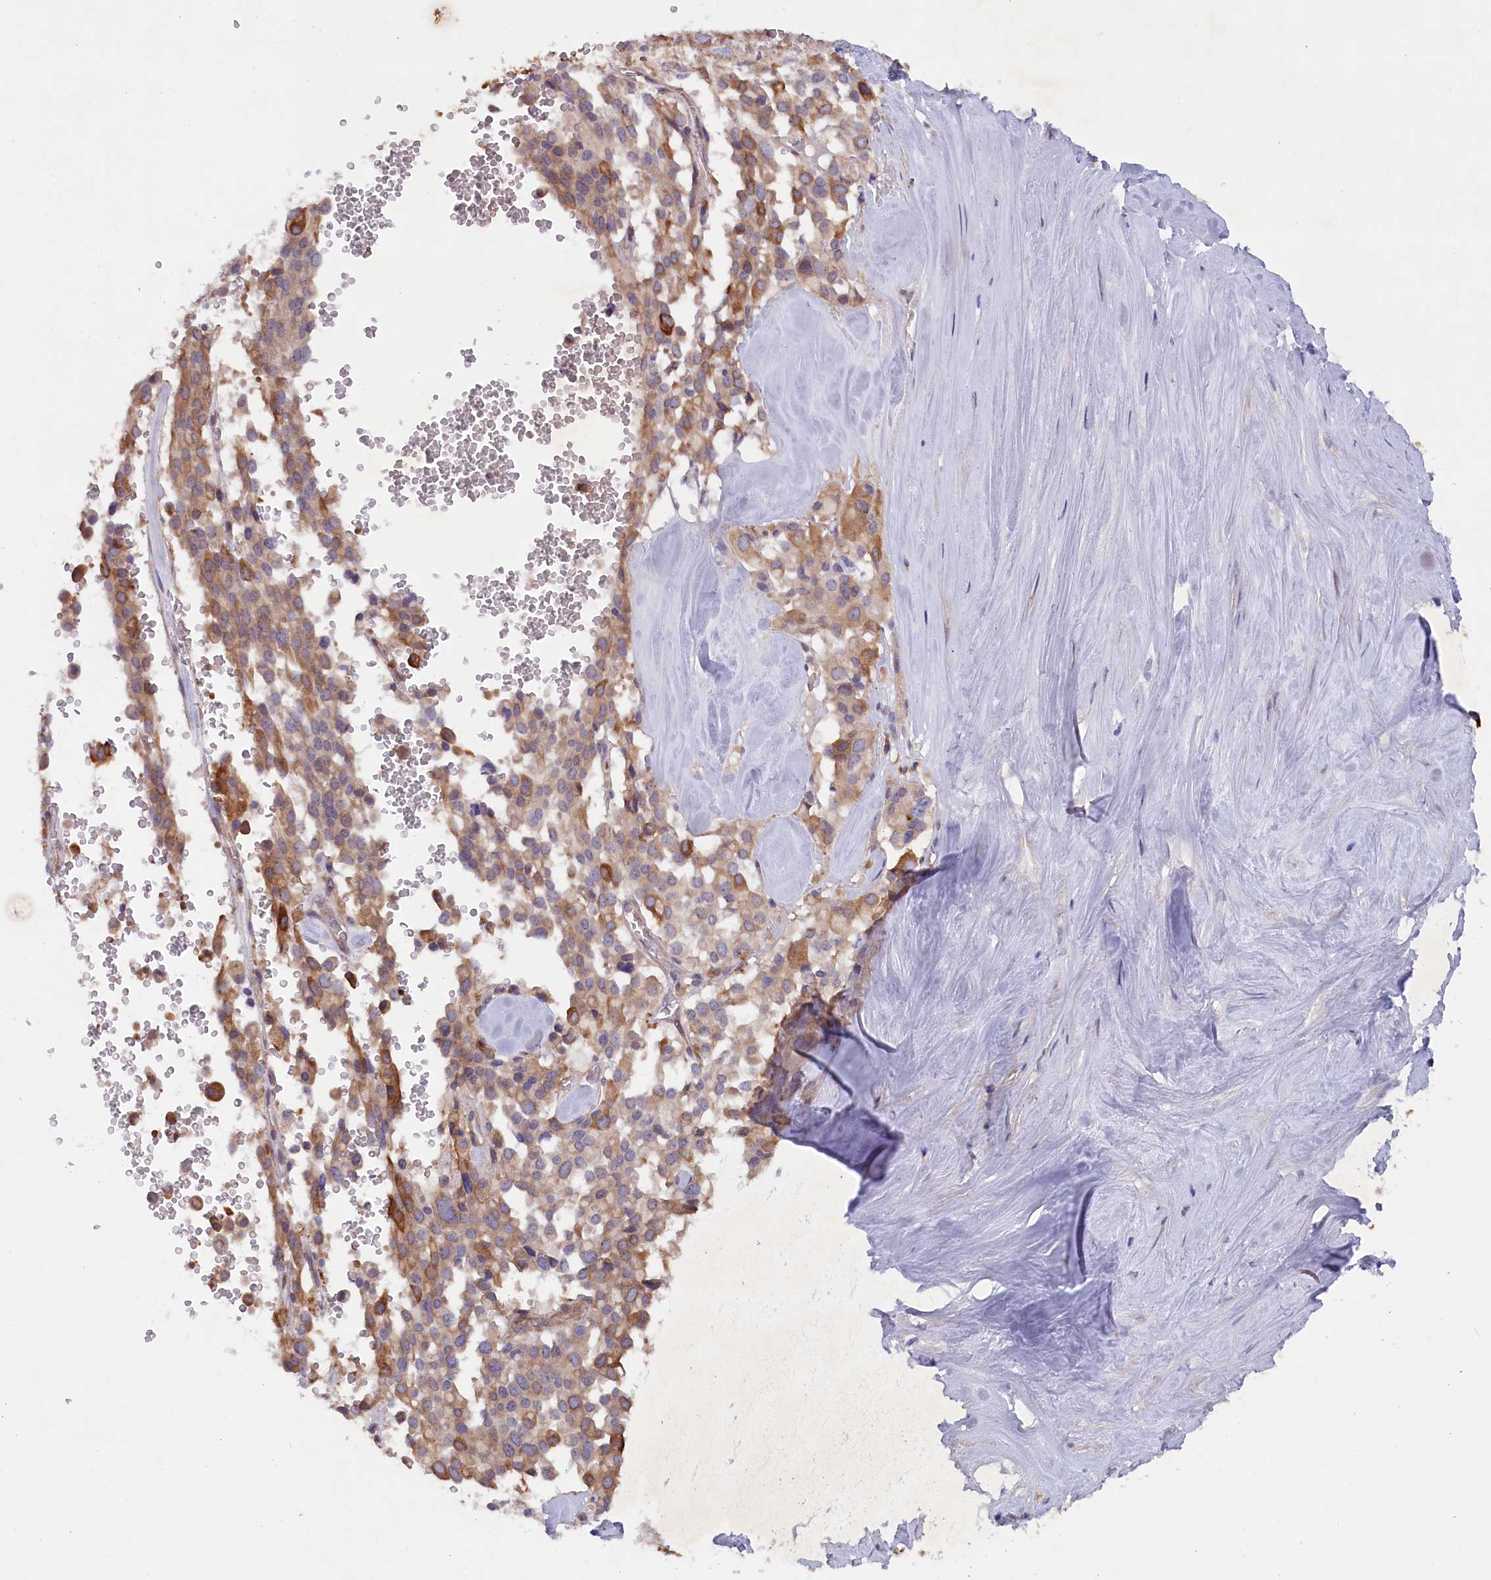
{"staining": {"intensity": "moderate", "quantity": ">75%", "location": "cytoplasmic/membranous"}, "tissue": "pancreatic cancer", "cell_type": "Tumor cells", "image_type": "cancer", "snomed": [{"axis": "morphology", "description": "Adenocarcinoma, NOS"}, {"axis": "topography", "description": "Pancreas"}], "caption": "This image exhibits immunohistochemistry (IHC) staining of pancreatic cancer (adenocarcinoma), with medium moderate cytoplasmic/membranous staining in approximately >75% of tumor cells.", "gene": "JPT2", "patient": {"sex": "male", "age": 65}}